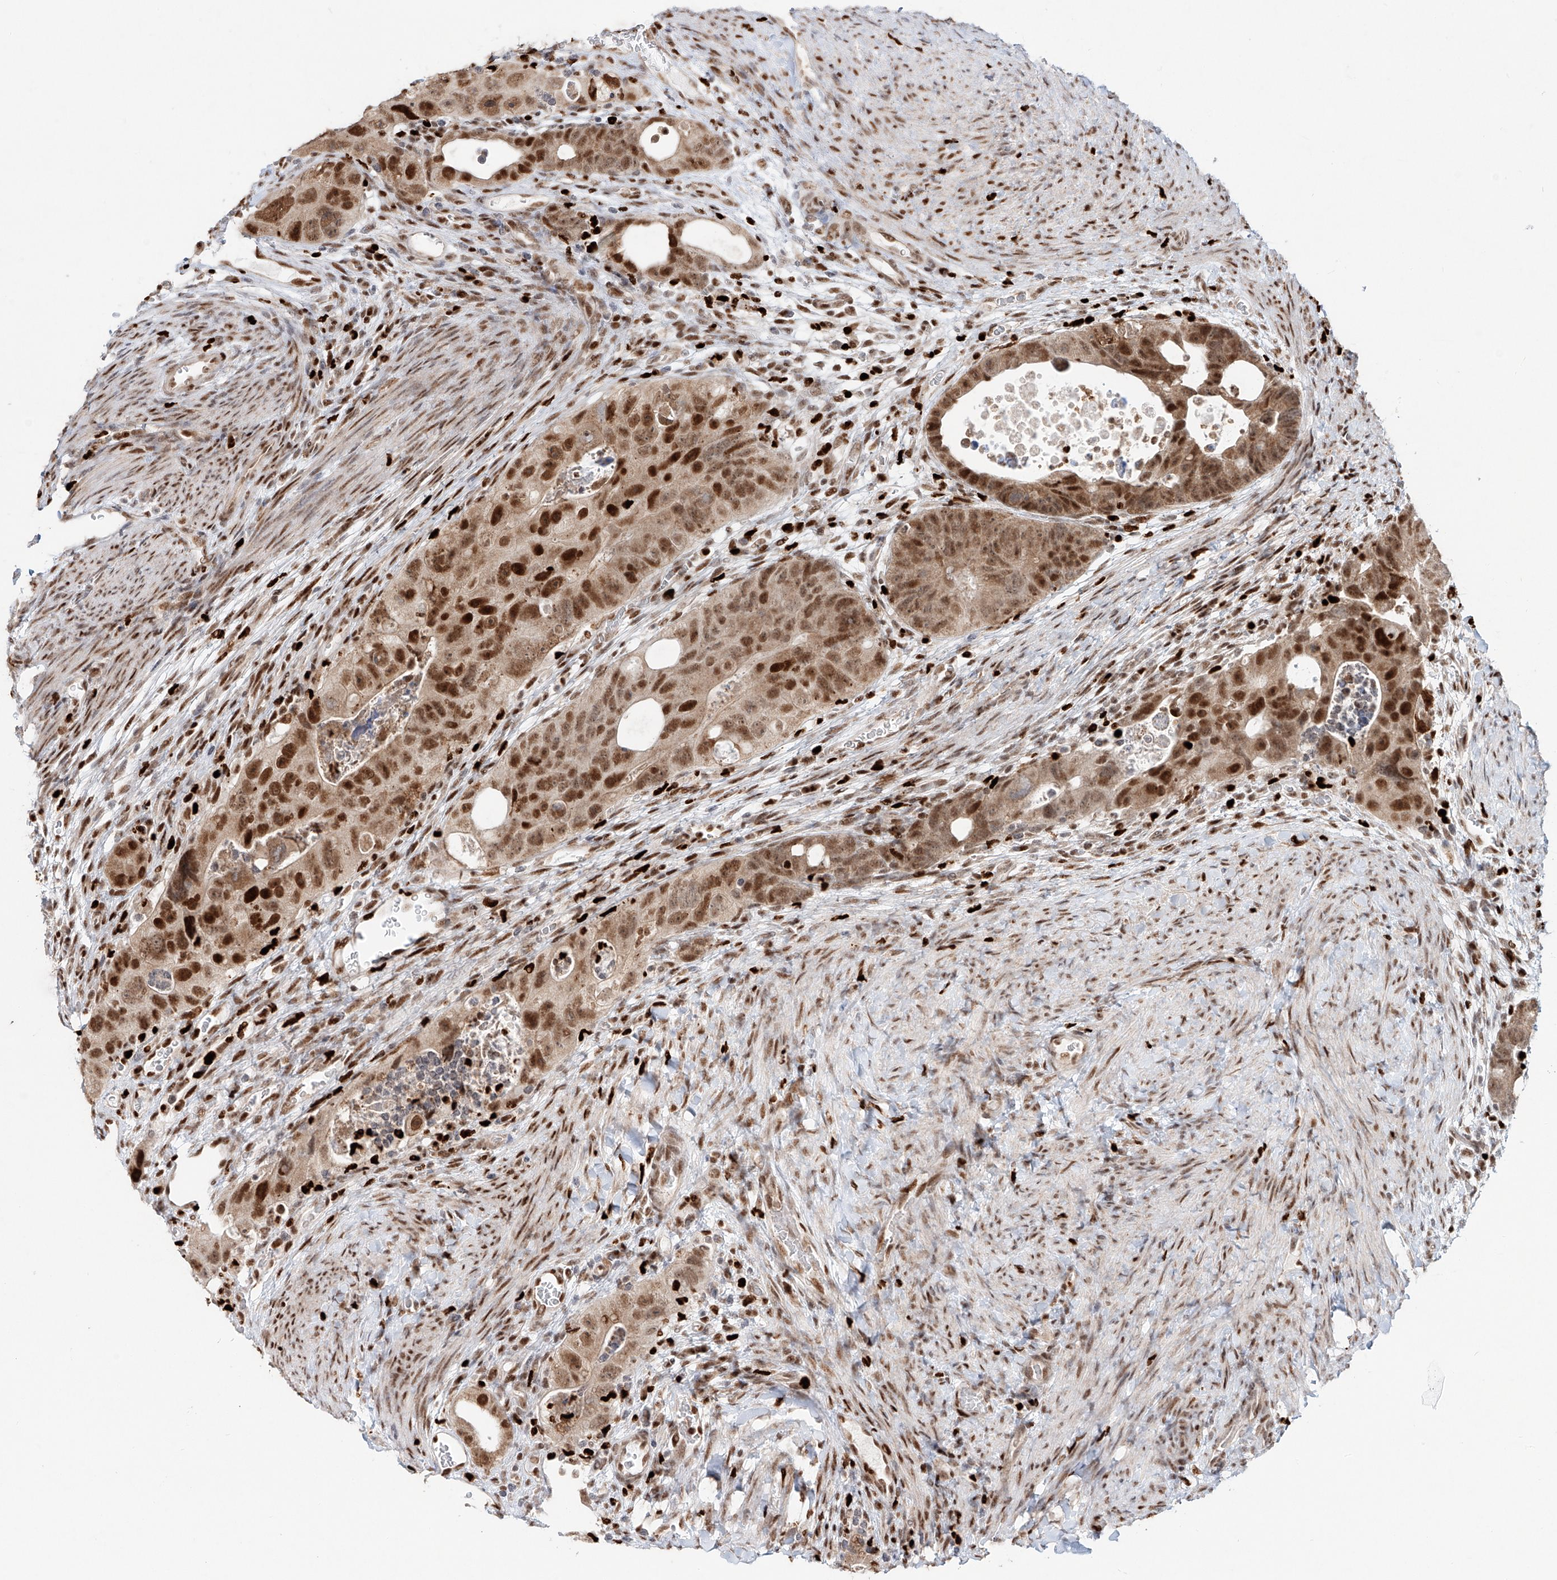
{"staining": {"intensity": "strong", "quantity": ">75%", "location": "cytoplasmic/membranous,nuclear"}, "tissue": "colorectal cancer", "cell_type": "Tumor cells", "image_type": "cancer", "snomed": [{"axis": "morphology", "description": "Adenocarcinoma, NOS"}, {"axis": "topography", "description": "Rectum"}], "caption": "A histopathology image of adenocarcinoma (colorectal) stained for a protein shows strong cytoplasmic/membranous and nuclear brown staining in tumor cells.", "gene": "DZIP1L", "patient": {"sex": "male", "age": 59}}